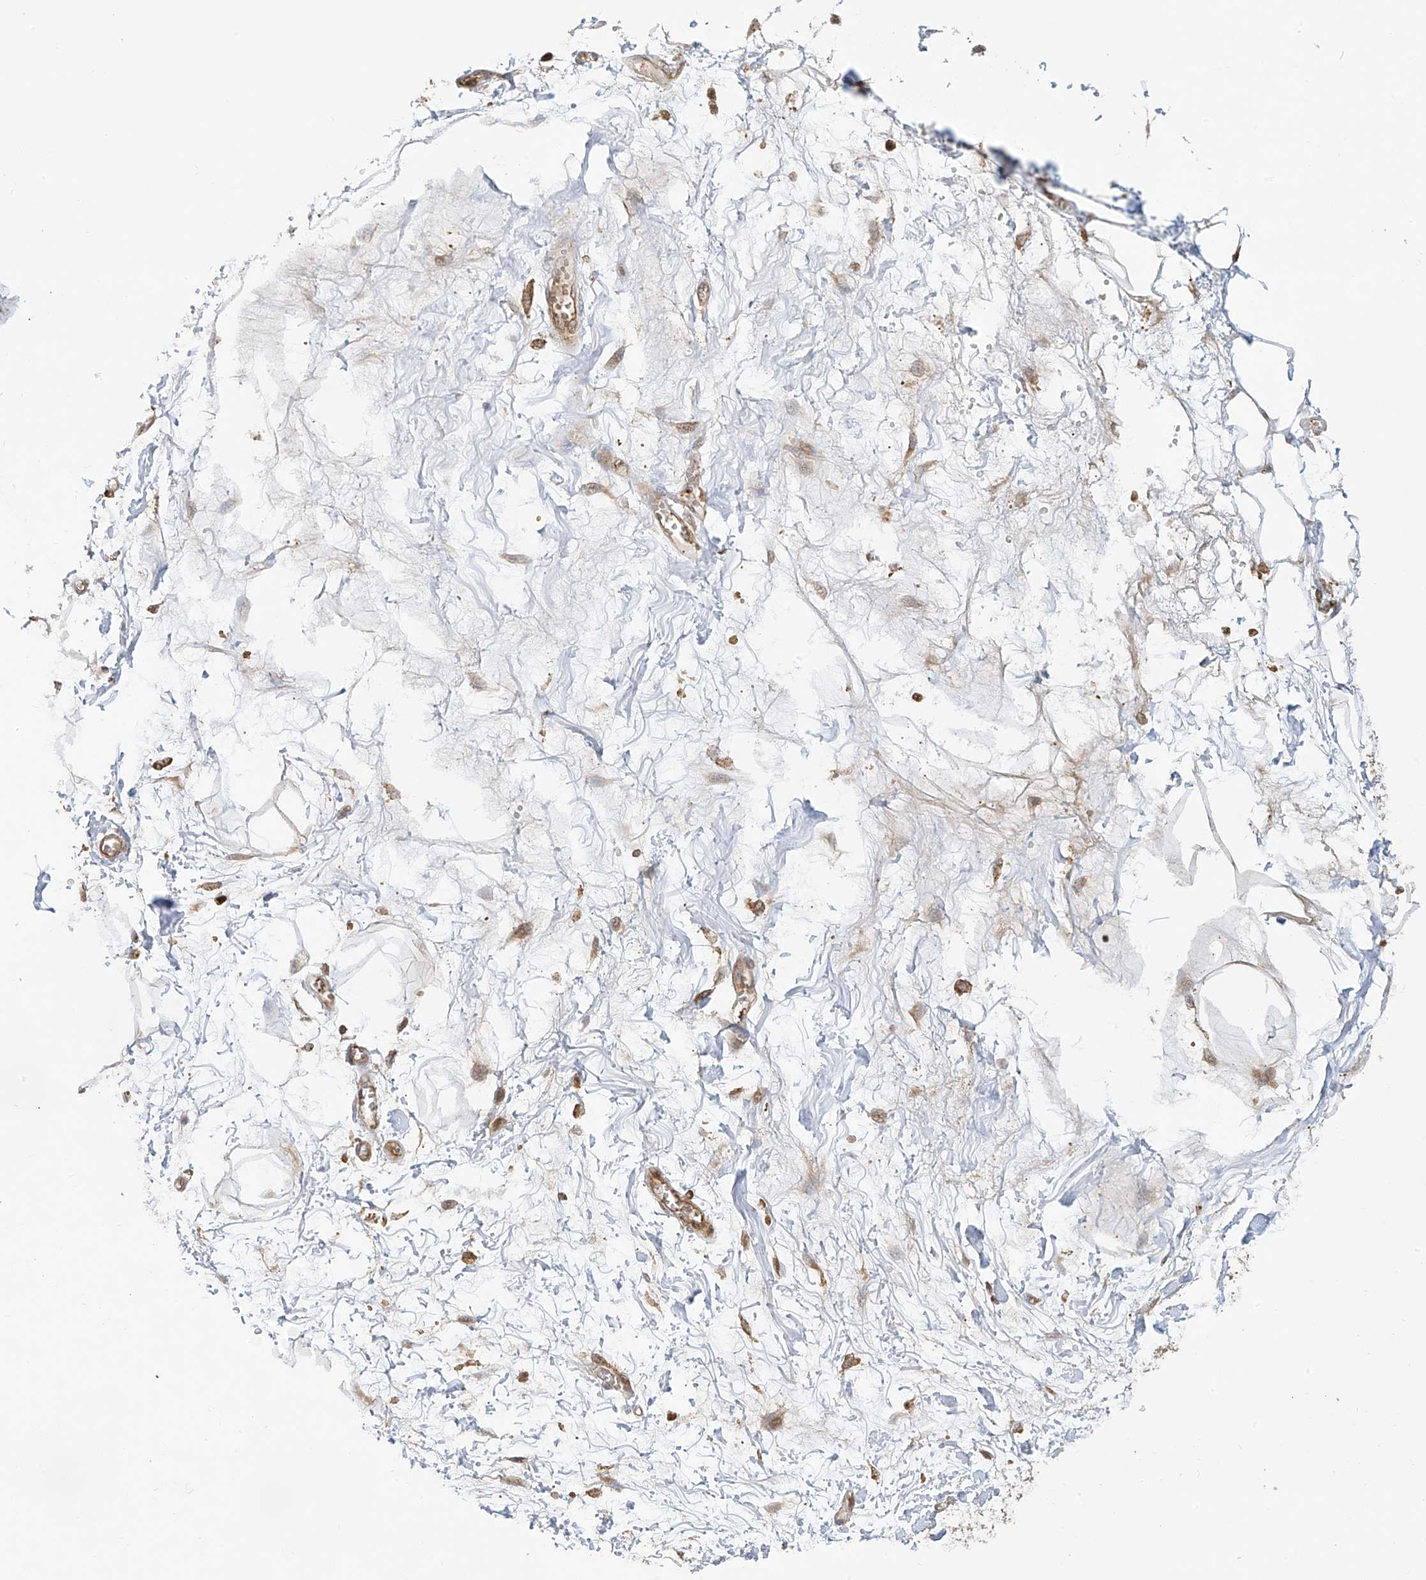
{"staining": {"intensity": "weak", "quantity": ">75%", "location": "cytoplasmic/membranous"}, "tissue": "adipose tissue", "cell_type": "Adipocytes", "image_type": "normal", "snomed": [{"axis": "morphology", "description": "Normal tissue, NOS"}, {"axis": "morphology", "description": "Adenocarcinoma, NOS"}, {"axis": "topography", "description": "Pancreas"}, {"axis": "topography", "description": "Peripheral nerve tissue"}], "caption": "Immunohistochemistry (IHC) micrograph of benign adipose tissue stained for a protein (brown), which demonstrates low levels of weak cytoplasmic/membranous positivity in about >75% of adipocytes.", "gene": "ATAD2B", "patient": {"sex": "male", "age": 59}}